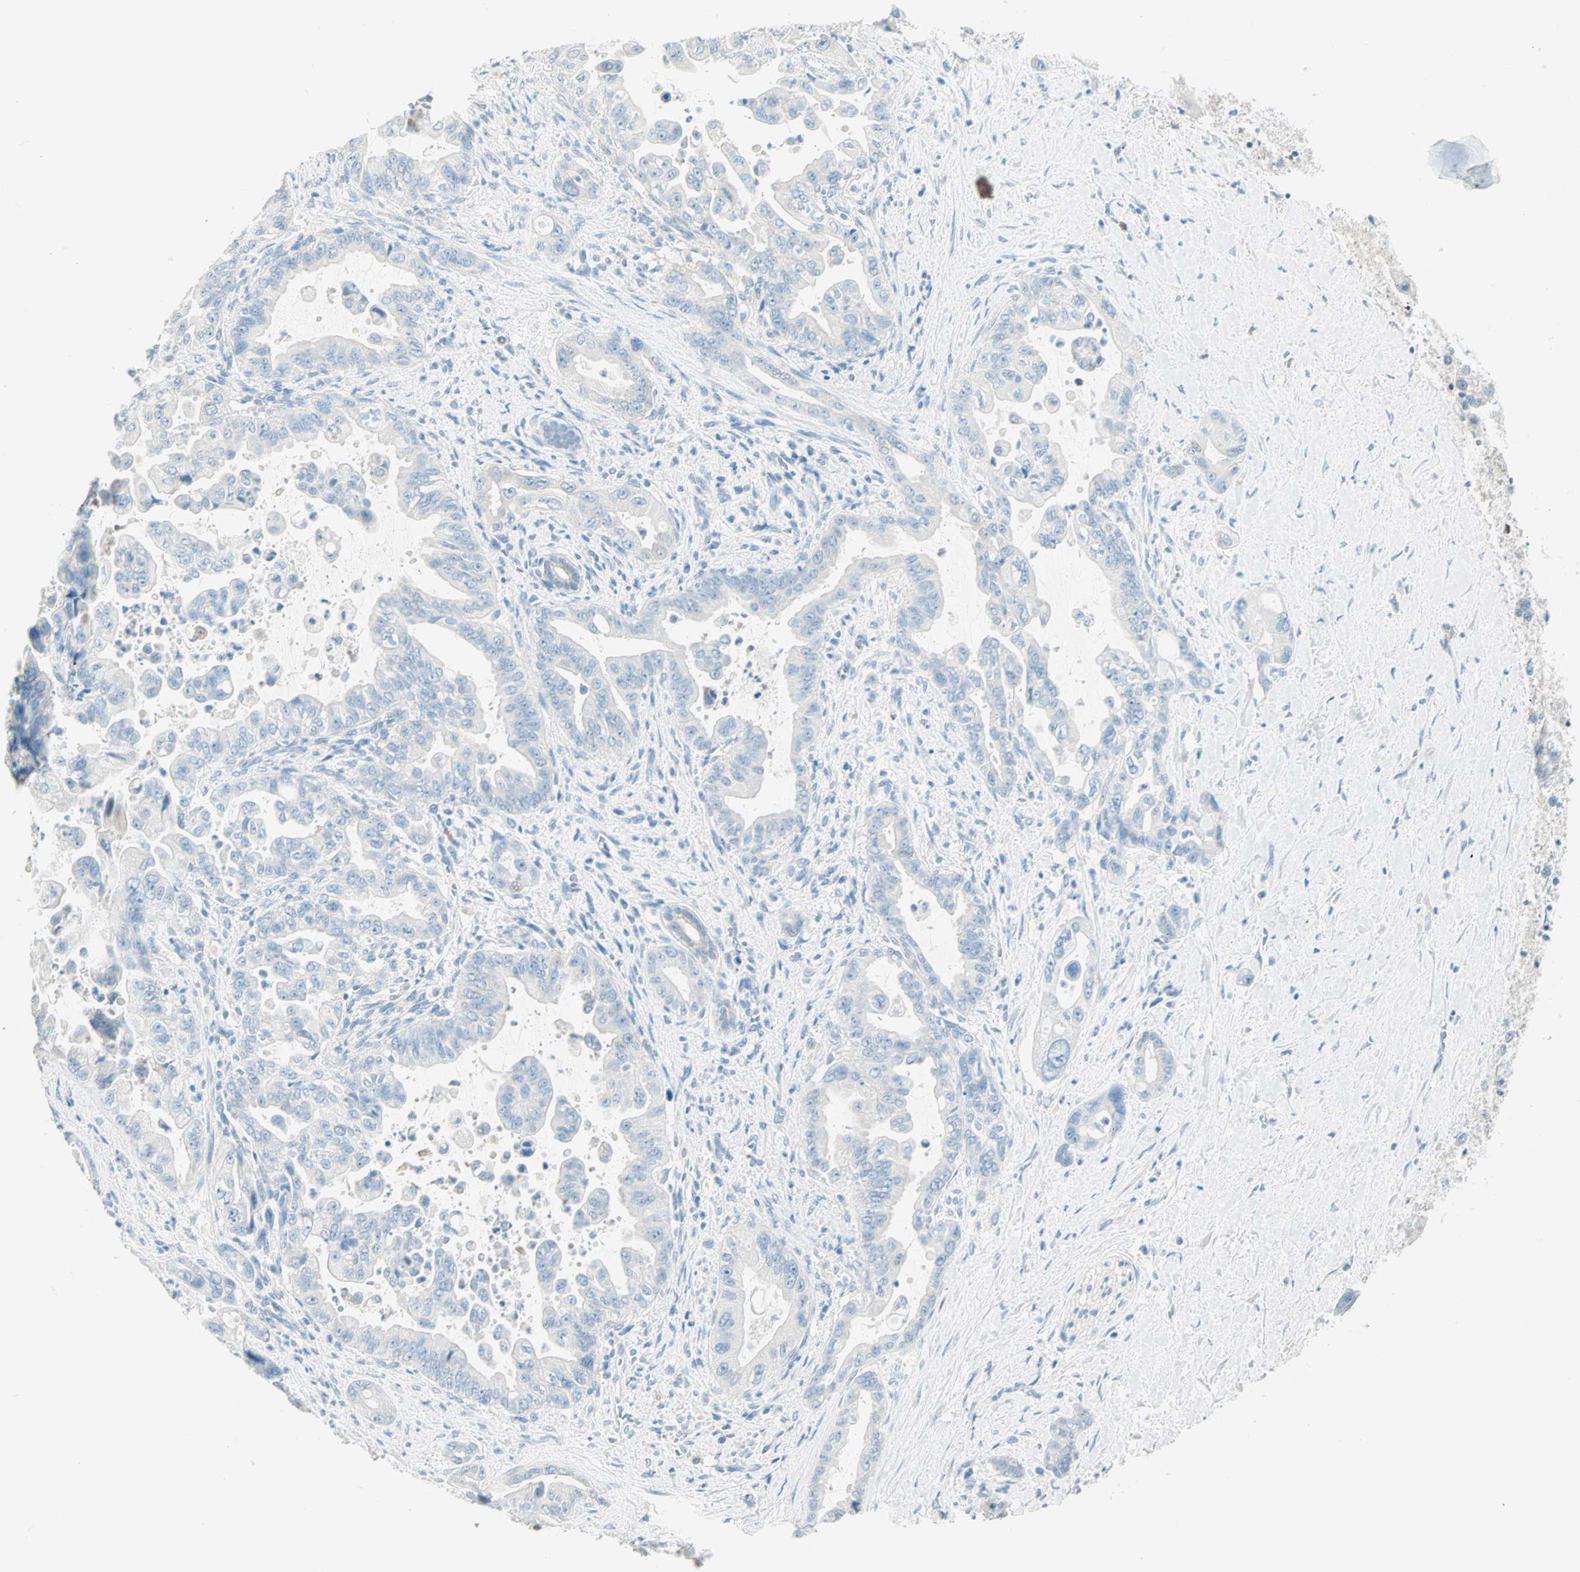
{"staining": {"intensity": "negative", "quantity": "none", "location": "none"}, "tissue": "pancreatic cancer", "cell_type": "Tumor cells", "image_type": "cancer", "snomed": [{"axis": "morphology", "description": "Adenocarcinoma, NOS"}, {"axis": "topography", "description": "Pancreas"}], "caption": "High magnification brightfield microscopy of pancreatic adenocarcinoma stained with DAB (3,3'-diaminobenzidine) (brown) and counterstained with hematoxylin (blue): tumor cells show no significant staining.", "gene": "ATF6", "patient": {"sex": "male", "age": 70}}